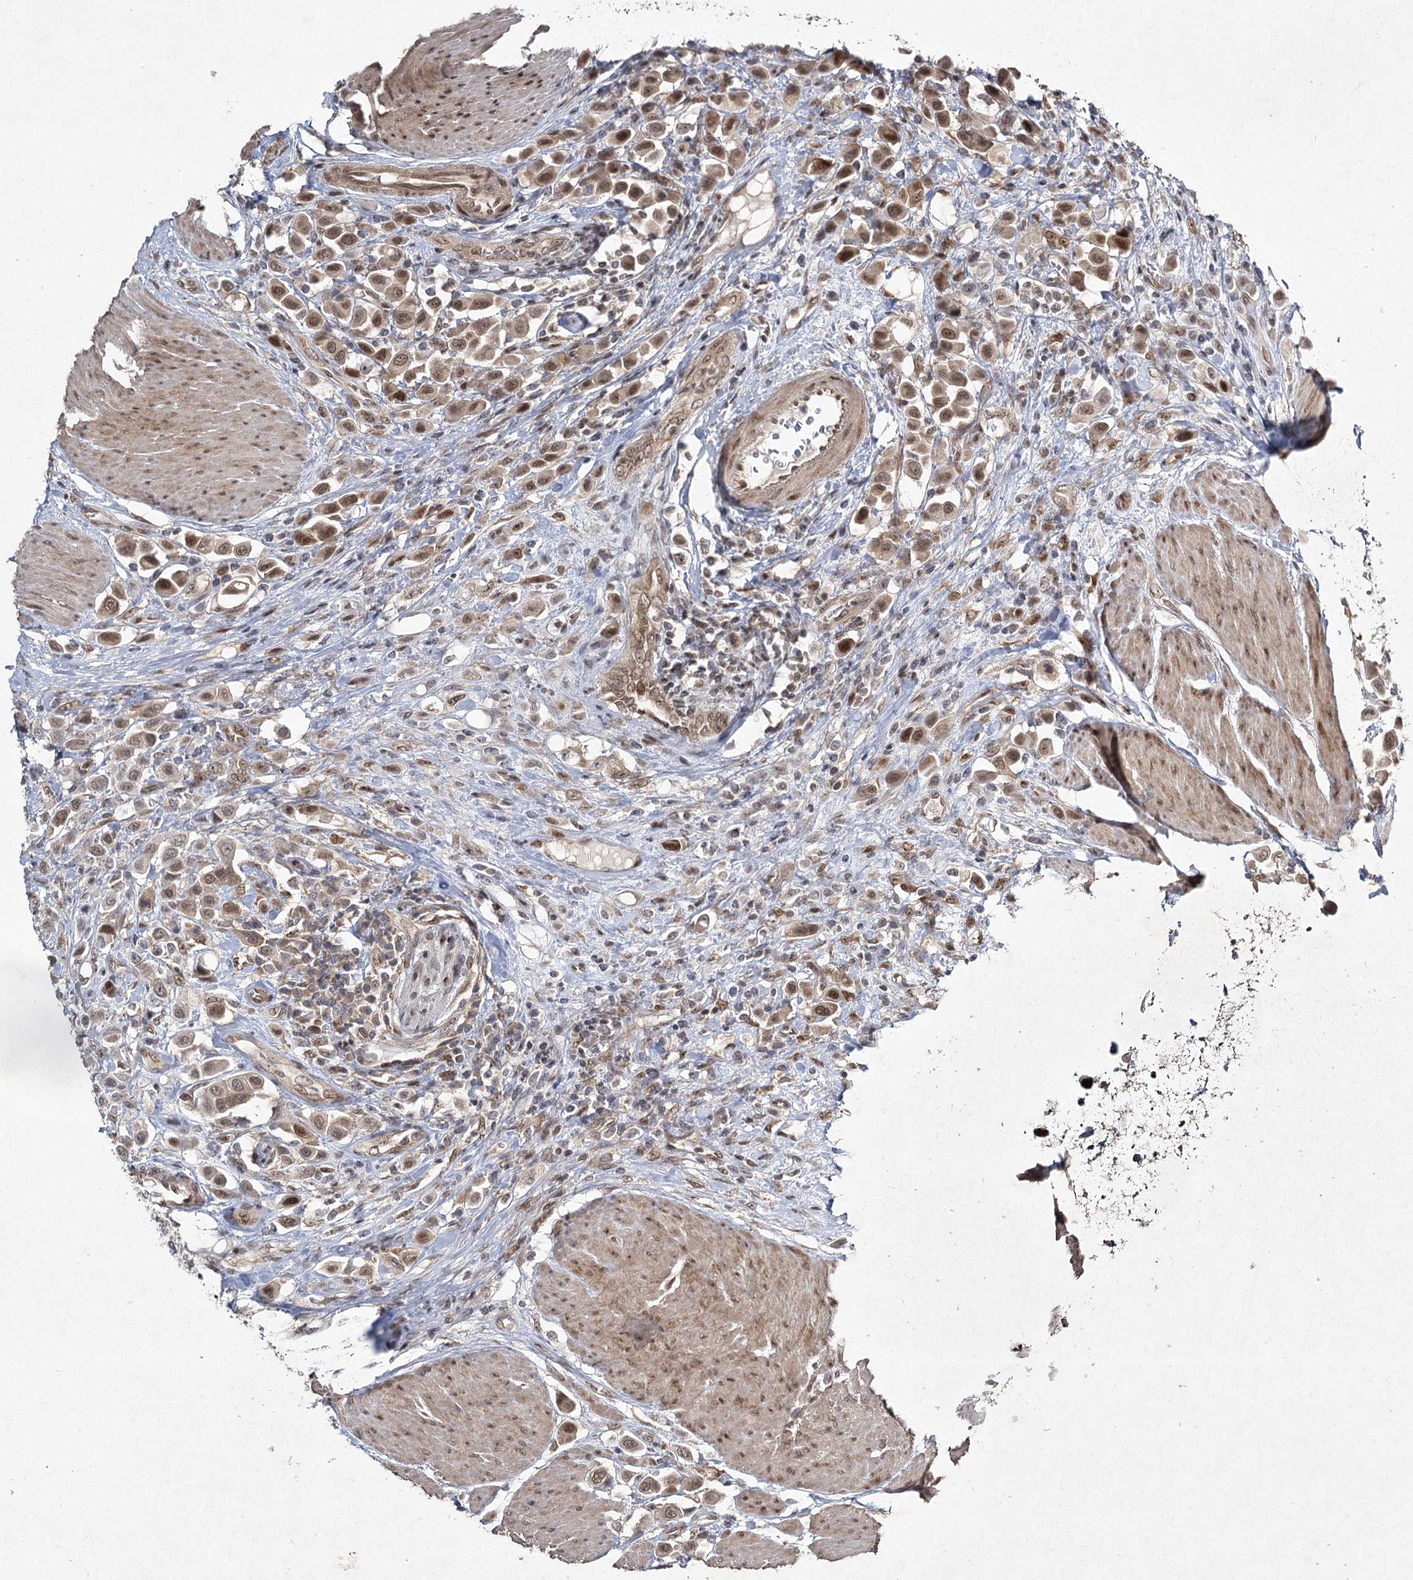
{"staining": {"intensity": "moderate", "quantity": ">75%", "location": "nuclear"}, "tissue": "urothelial cancer", "cell_type": "Tumor cells", "image_type": "cancer", "snomed": [{"axis": "morphology", "description": "Urothelial carcinoma, High grade"}, {"axis": "topography", "description": "Urinary bladder"}], "caption": "Urothelial cancer stained with a protein marker shows moderate staining in tumor cells.", "gene": "DCUN1D4", "patient": {"sex": "male", "age": 50}}